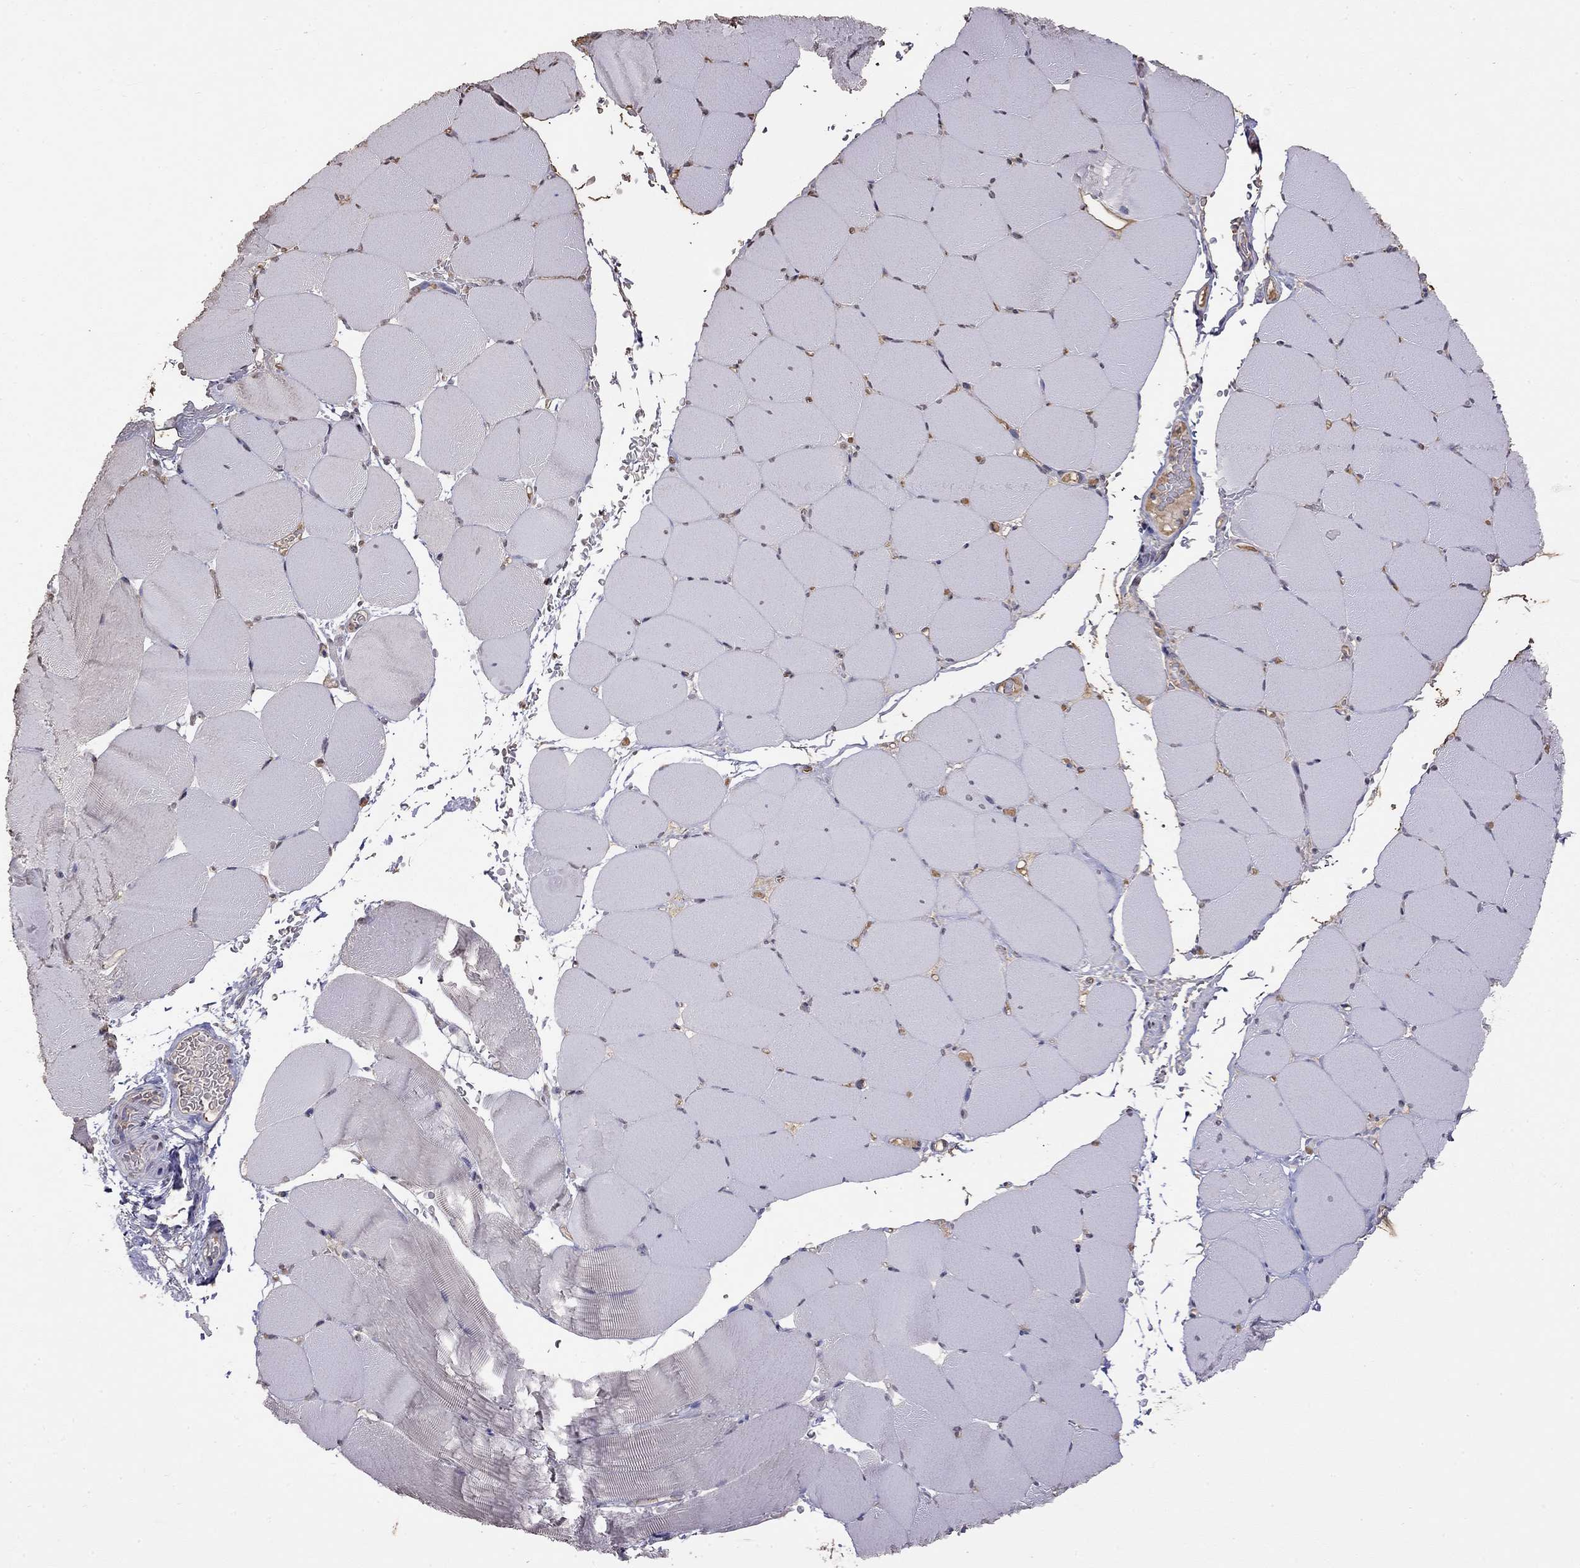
{"staining": {"intensity": "negative", "quantity": "none", "location": "none"}, "tissue": "skeletal muscle", "cell_type": "Myocytes", "image_type": "normal", "snomed": [{"axis": "morphology", "description": "Normal tissue, NOS"}, {"axis": "topography", "description": "Skeletal muscle"}], "caption": "The histopathology image shows no staining of myocytes in benign skeletal muscle.", "gene": "SUN3", "patient": {"sex": "female", "age": 37}}